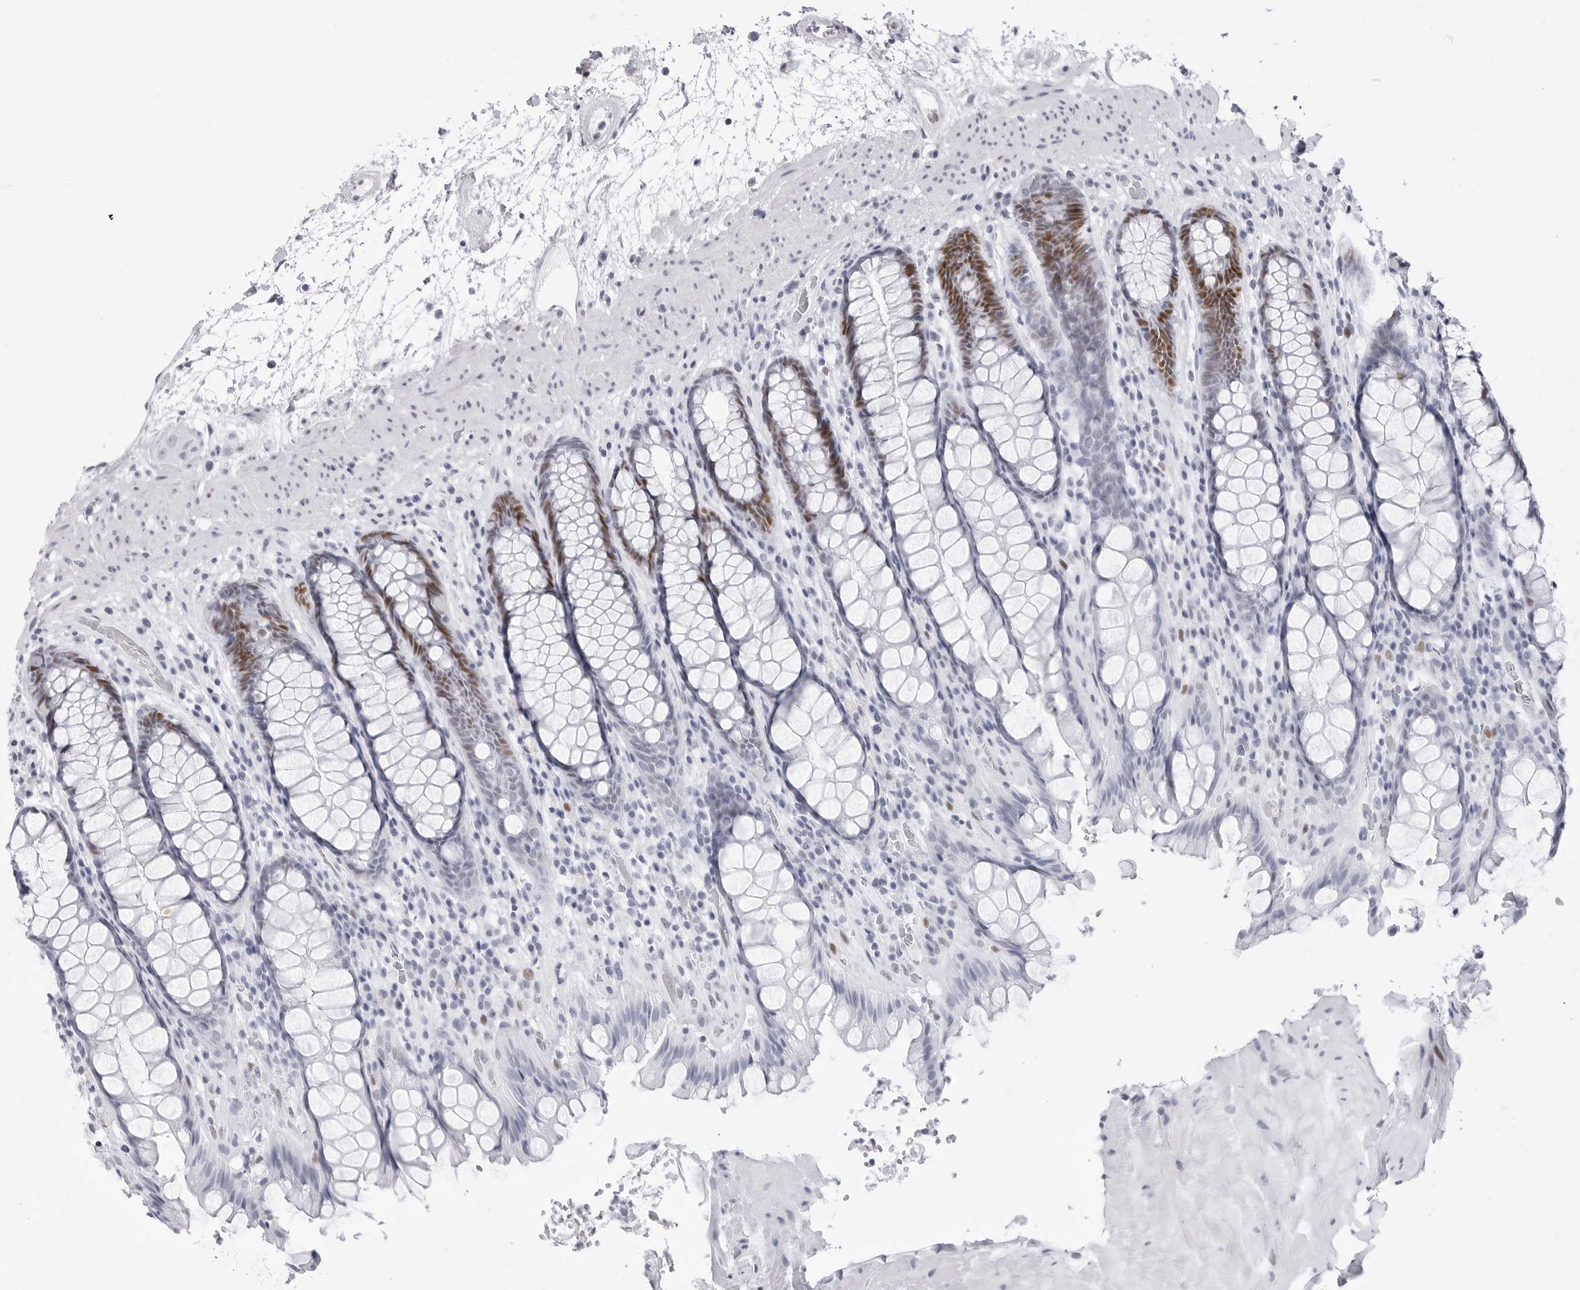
{"staining": {"intensity": "moderate", "quantity": "25%-75%", "location": "nuclear"}, "tissue": "rectum", "cell_type": "Glandular cells", "image_type": "normal", "snomed": [{"axis": "morphology", "description": "Normal tissue, NOS"}, {"axis": "topography", "description": "Rectum"}], "caption": "DAB immunohistochemical staining of benign rectum exhibits moderate nuclear protein positivity in approximately 25%-75% of glandular cells.", "gene": "NASP", "patient": {"sex": "male", "age": 64}}